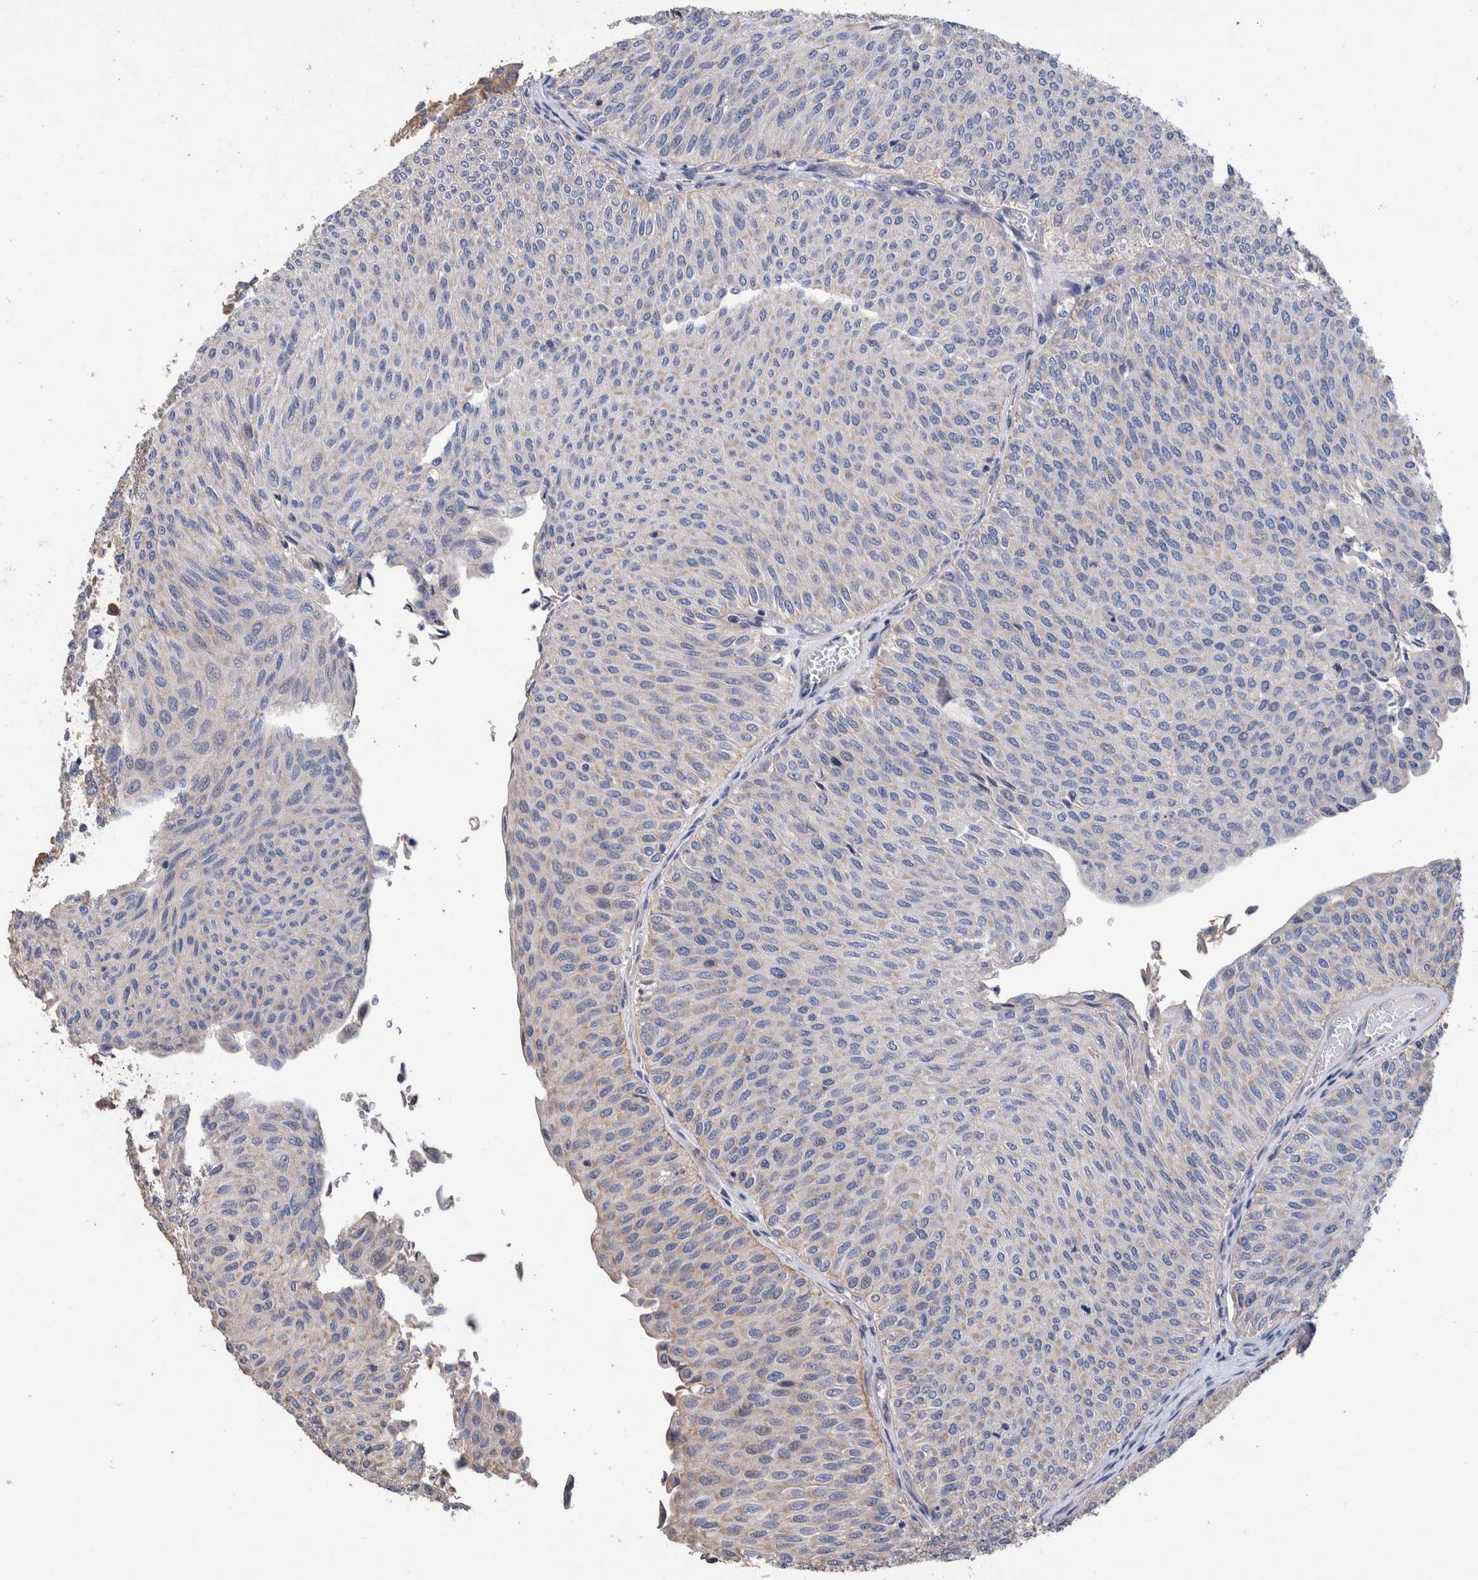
{"staining": {"intensity": "negative", "quantity": "none", "location": "none"}, "tissue": "urothelial cancer", "cell_type": "Tumor cells", "image_type": "cancer", "snomed": [{"axis": "morphology", "description": "Urothelial carcinoma, Low grade"}, {"axis": "topography", "description": "Urinary bladder"}], "caption": "DAB immunohistochemical staining of human urothelial cancer displays no significant positivity in tumor cells.", "gene": "SLC45A4", "patient": {"sex": "male", "age": 78}}